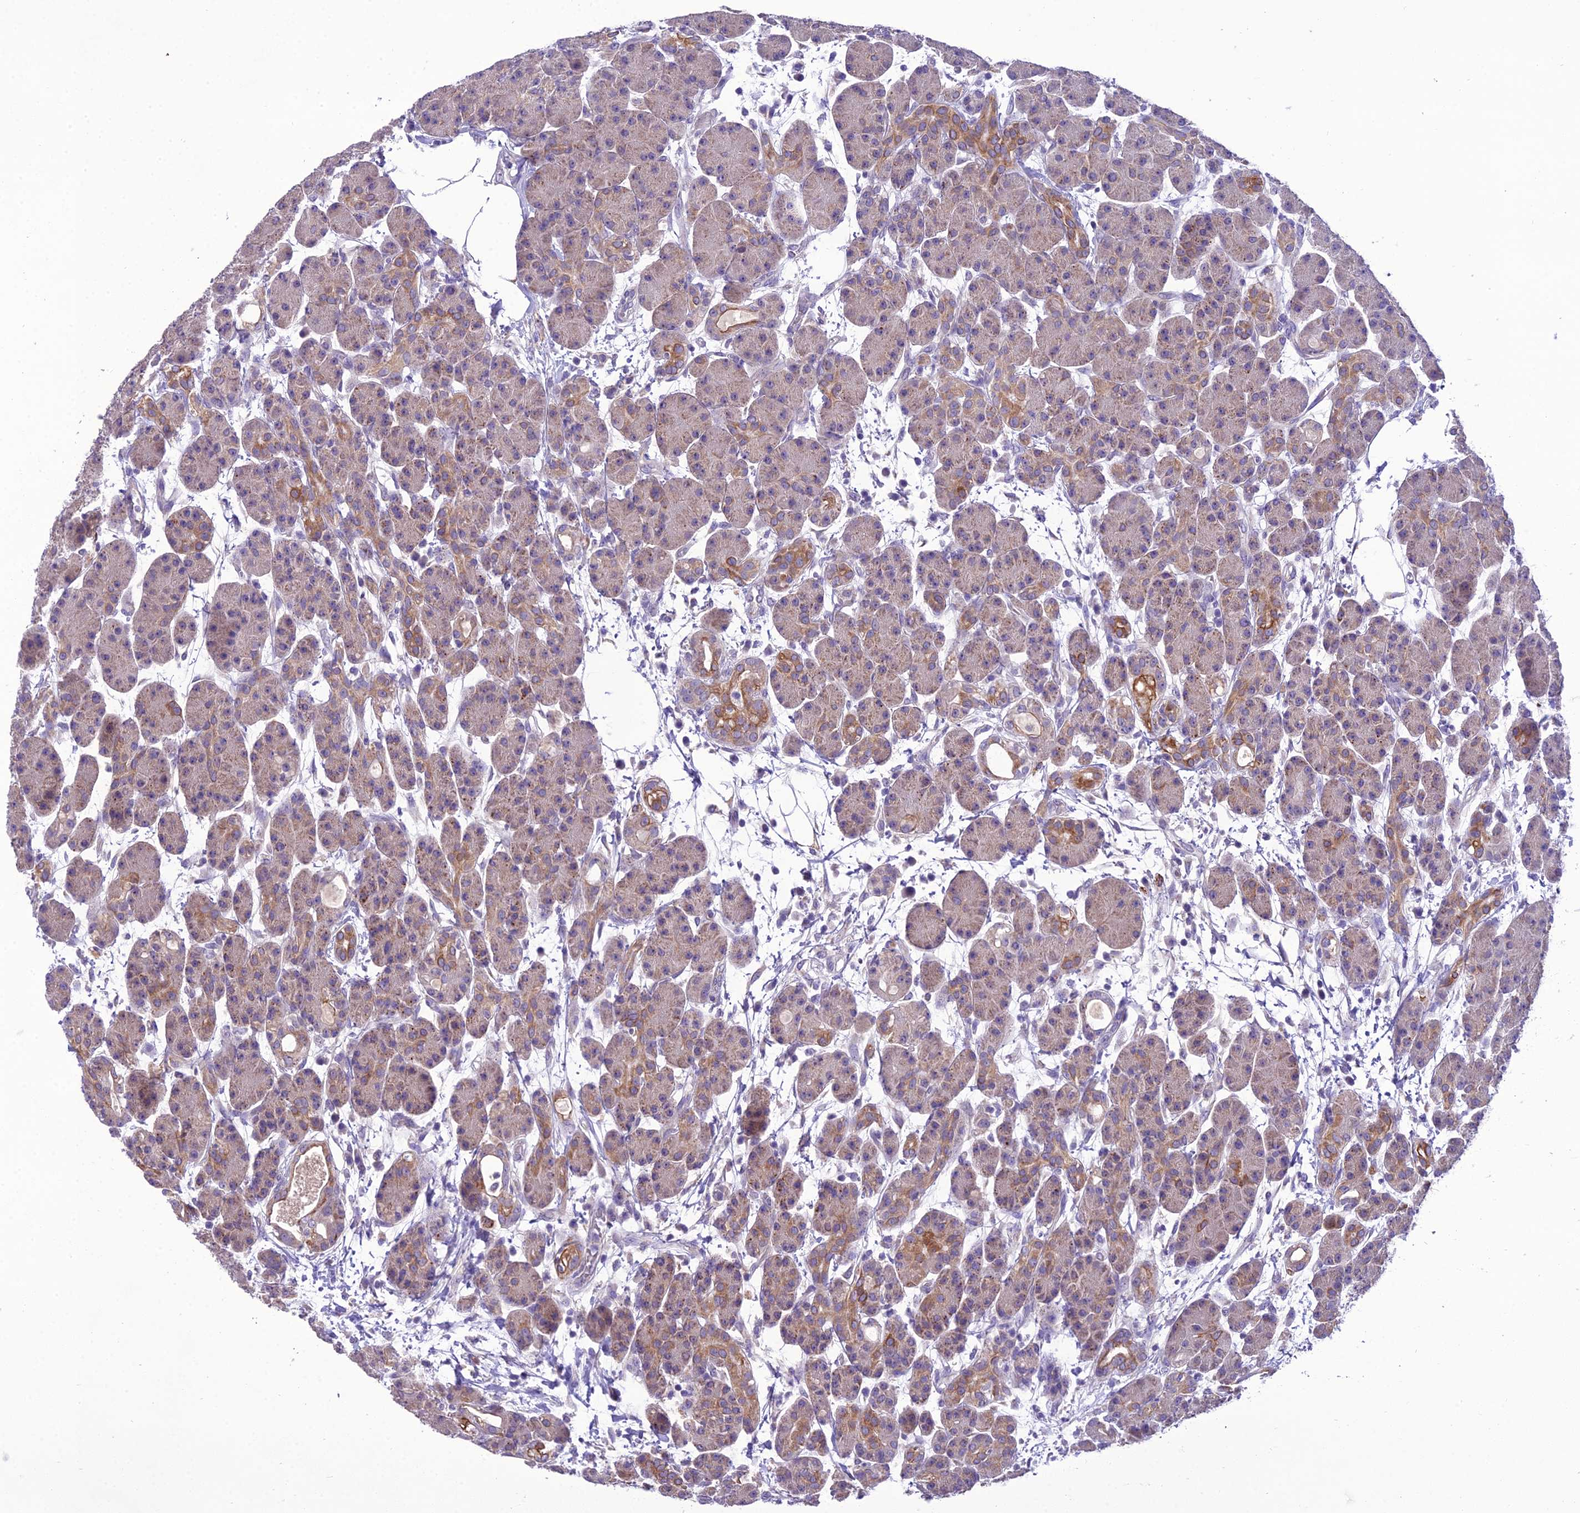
{"staining": {"intensity": "moderate", "quantity": "25%-75%", "location": "cytoplasmic/membranous"}, "tissue": "pancreas", "cell_type": "Exocrine glandular cells", "image_type": "normal", "snomed": [{"axis": "morphology", "description": "Normal tissue, NOS"}, {"axis": "topography", "description": "Pancreas"}], "caption": "This is an image of IHC staining of unremarkable pancreas, which shows moderate positivity in the cytoplasmic/membranous of exocrine glandular cells.", "gene": "SCRT1", "patient": {"sex": "male", "age": 63}}